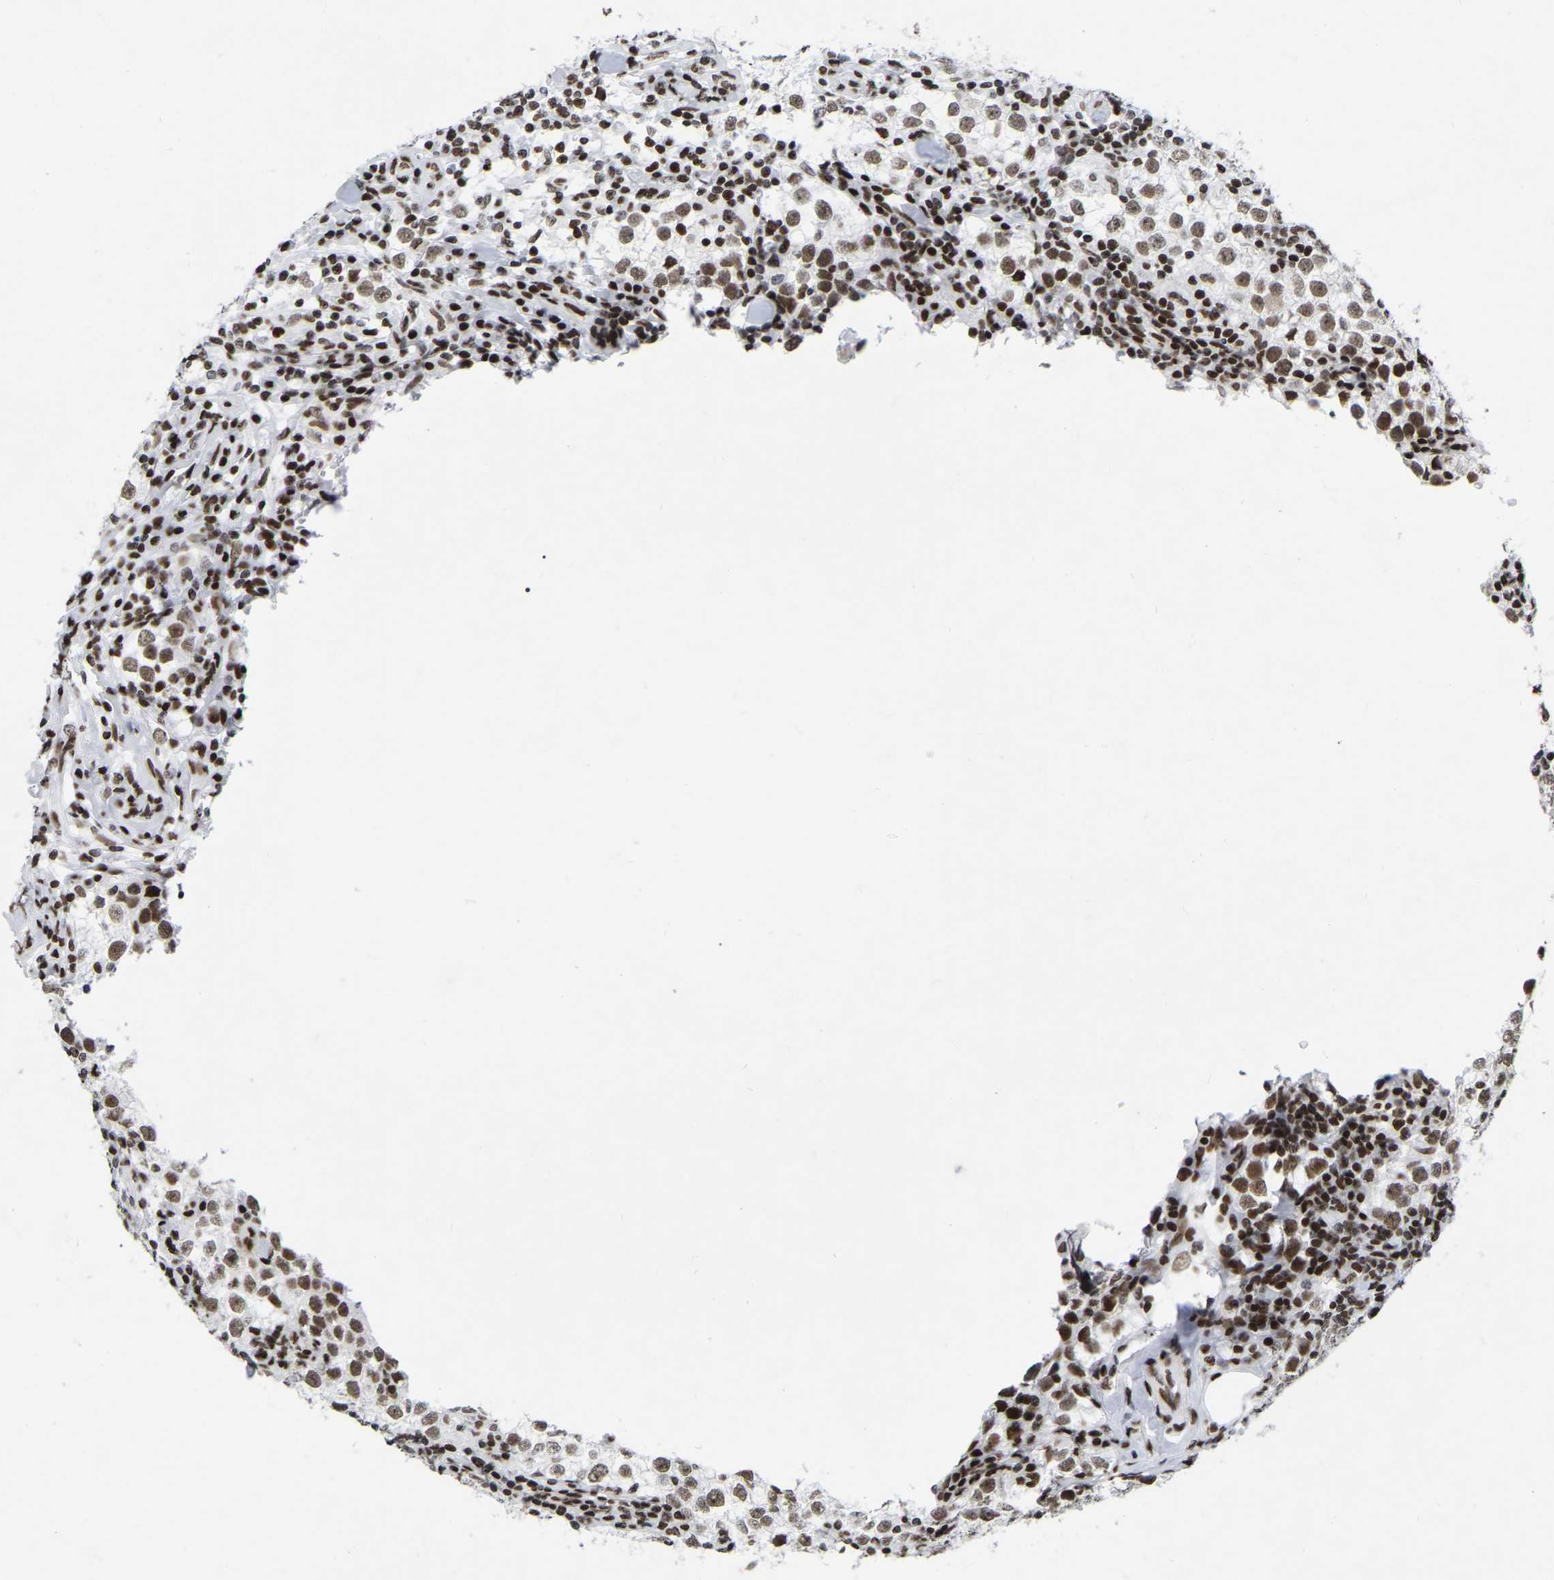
{"staining": {"intensity": "moderate", "quantity": ">75%", "location": "nuclear"}, "tissue": "testis cancer", "cell_type": "Tumor cells", "image_type": "cancer", "snomed": [{"axis": "morphology", "description": "Seminoma, NOS"}, {"axis": "morphology", "description": "Carcinoma, Embryonal, NOS"}, {"axis": "topography", "description": "Testis"}], "caption": "Moderate nuclear positivity is present in approximately >75% of tumor cells in testis cancer (embryonal carcinoma). The protein of interest is stained brown, and the nuclei are stained in blue (DAB (3,3'-diaminobenzidine) IHC with brightfield microscopy, high magnification).", "gene": "PRCC", "patient": {"sex": "male", "age": 36}}